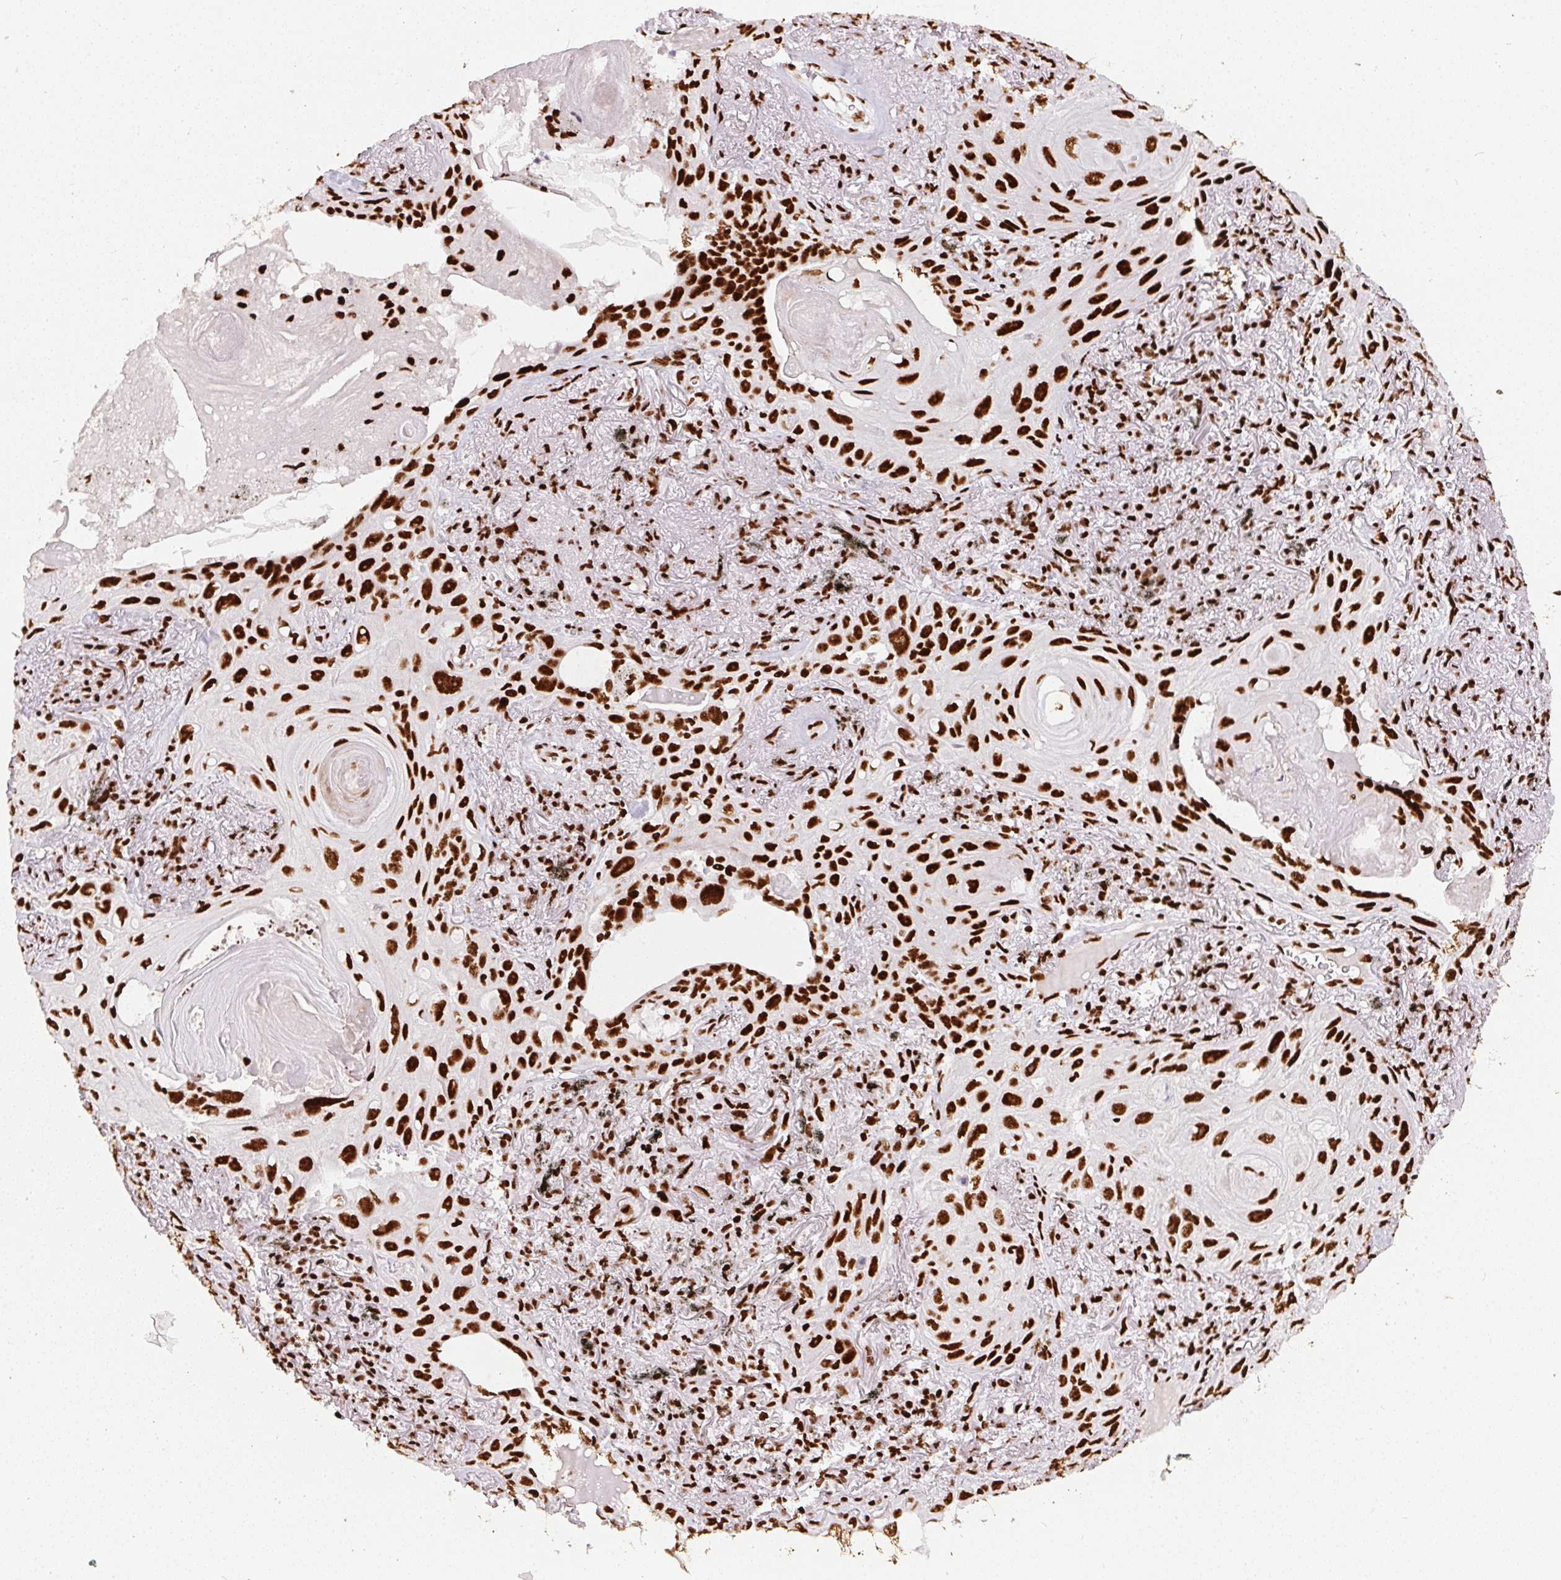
{"staining": {"intensity": "strong", "quantity": ">75%", "location": "nuclear"}, "tissue": "lung cancer", "cell_type": "Tumor cells", "image_type": "cancer", "snomed": [{"axis": "morphology", "description": "Squamous cell carcinoma, NOS"}, {"axis": "topography", "description": "Lung"}], "caption": "Protein expression analysis of lung cancer (squamous cell carcinoma) shows strong nuclear expression in approximately >75% of tumor cells.", "gene": "PAGE3", "patient": {"sex": "male", "age": 79}}